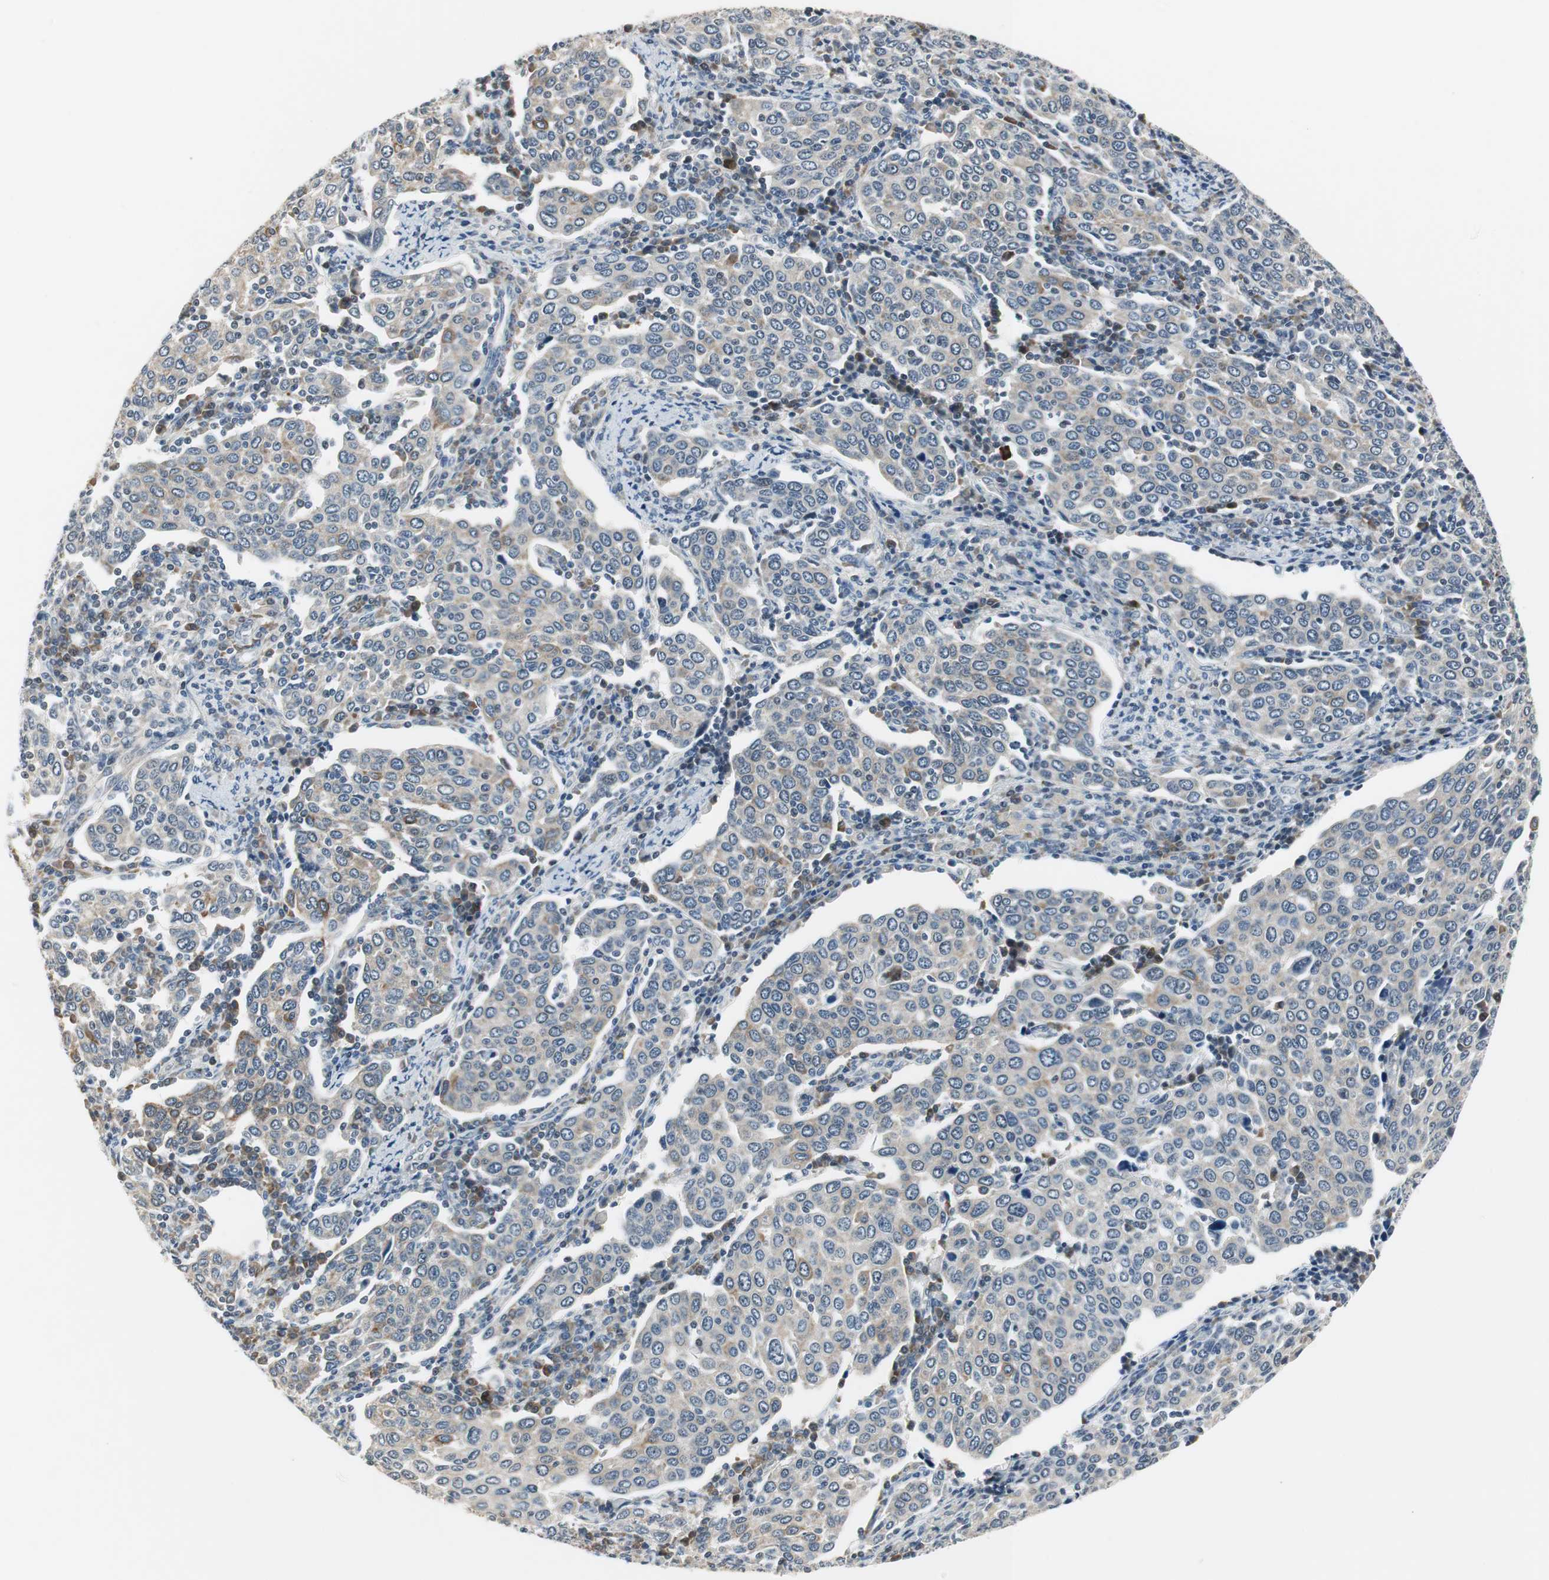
{"staining": {"intensity": "weak", "quantity": ">75%", "location": "cytoplasmic/membranous"}, "tissue": "cervical cancer", "cell_type": "Tumor cells", "image_type": "cancer", "snomed": [{"axis": "morphology", "description": "Squamous cell carcinoma, NOS"}, {"axis": "topography", "description": "Cervix"}], "caption": "Immunohistochemical staining of cervical squamous cell carcinoma displays low levels of weak cytoplasmic/membranous protein expression in approximately >75% of tumor cells.", "gene": "CCT5", "patient": {"sex": "female", "age": 40}}